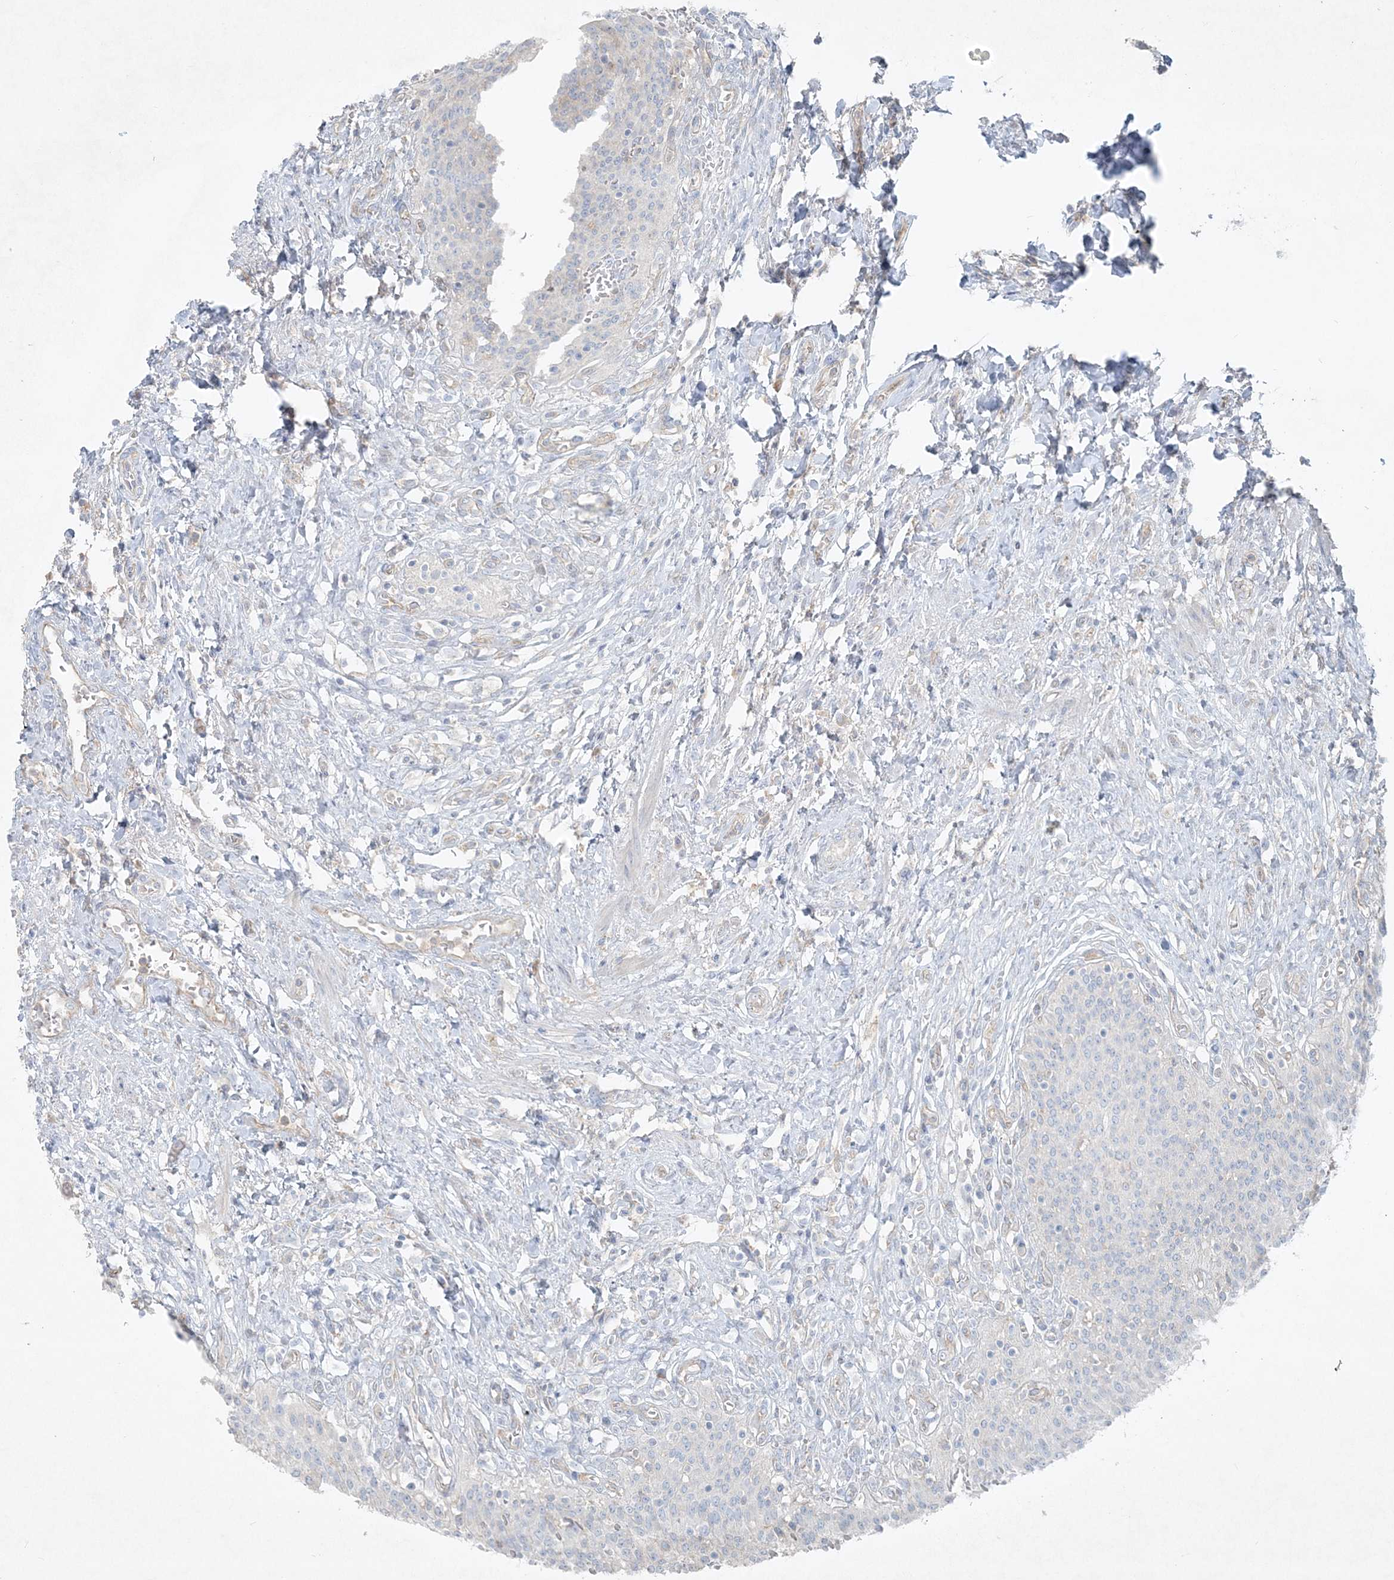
{"staining": {"intensity": "negative", "quantity": "none", "location": "none"}, "tissue": "urothelial cancer", "cell_type": "Tumor cells", "image_type": "cancer", "snomed": [{"axis": "morphology", "description": "Urothelial carcinoma, High grade"}, {"axis": "topography", "description": "Urinary bladder"}], "caption": "DAB (3,3'-diaminobenzidine) immunohistochemical staining of urothelial cancer shows no significant expression in tumor cells. (DAB immunohistochemistry (IHC) visualized using brightfield microscopy, high magnification).", "gene": "ATP11A", "patient": {"sex": "female", "age": 79}}